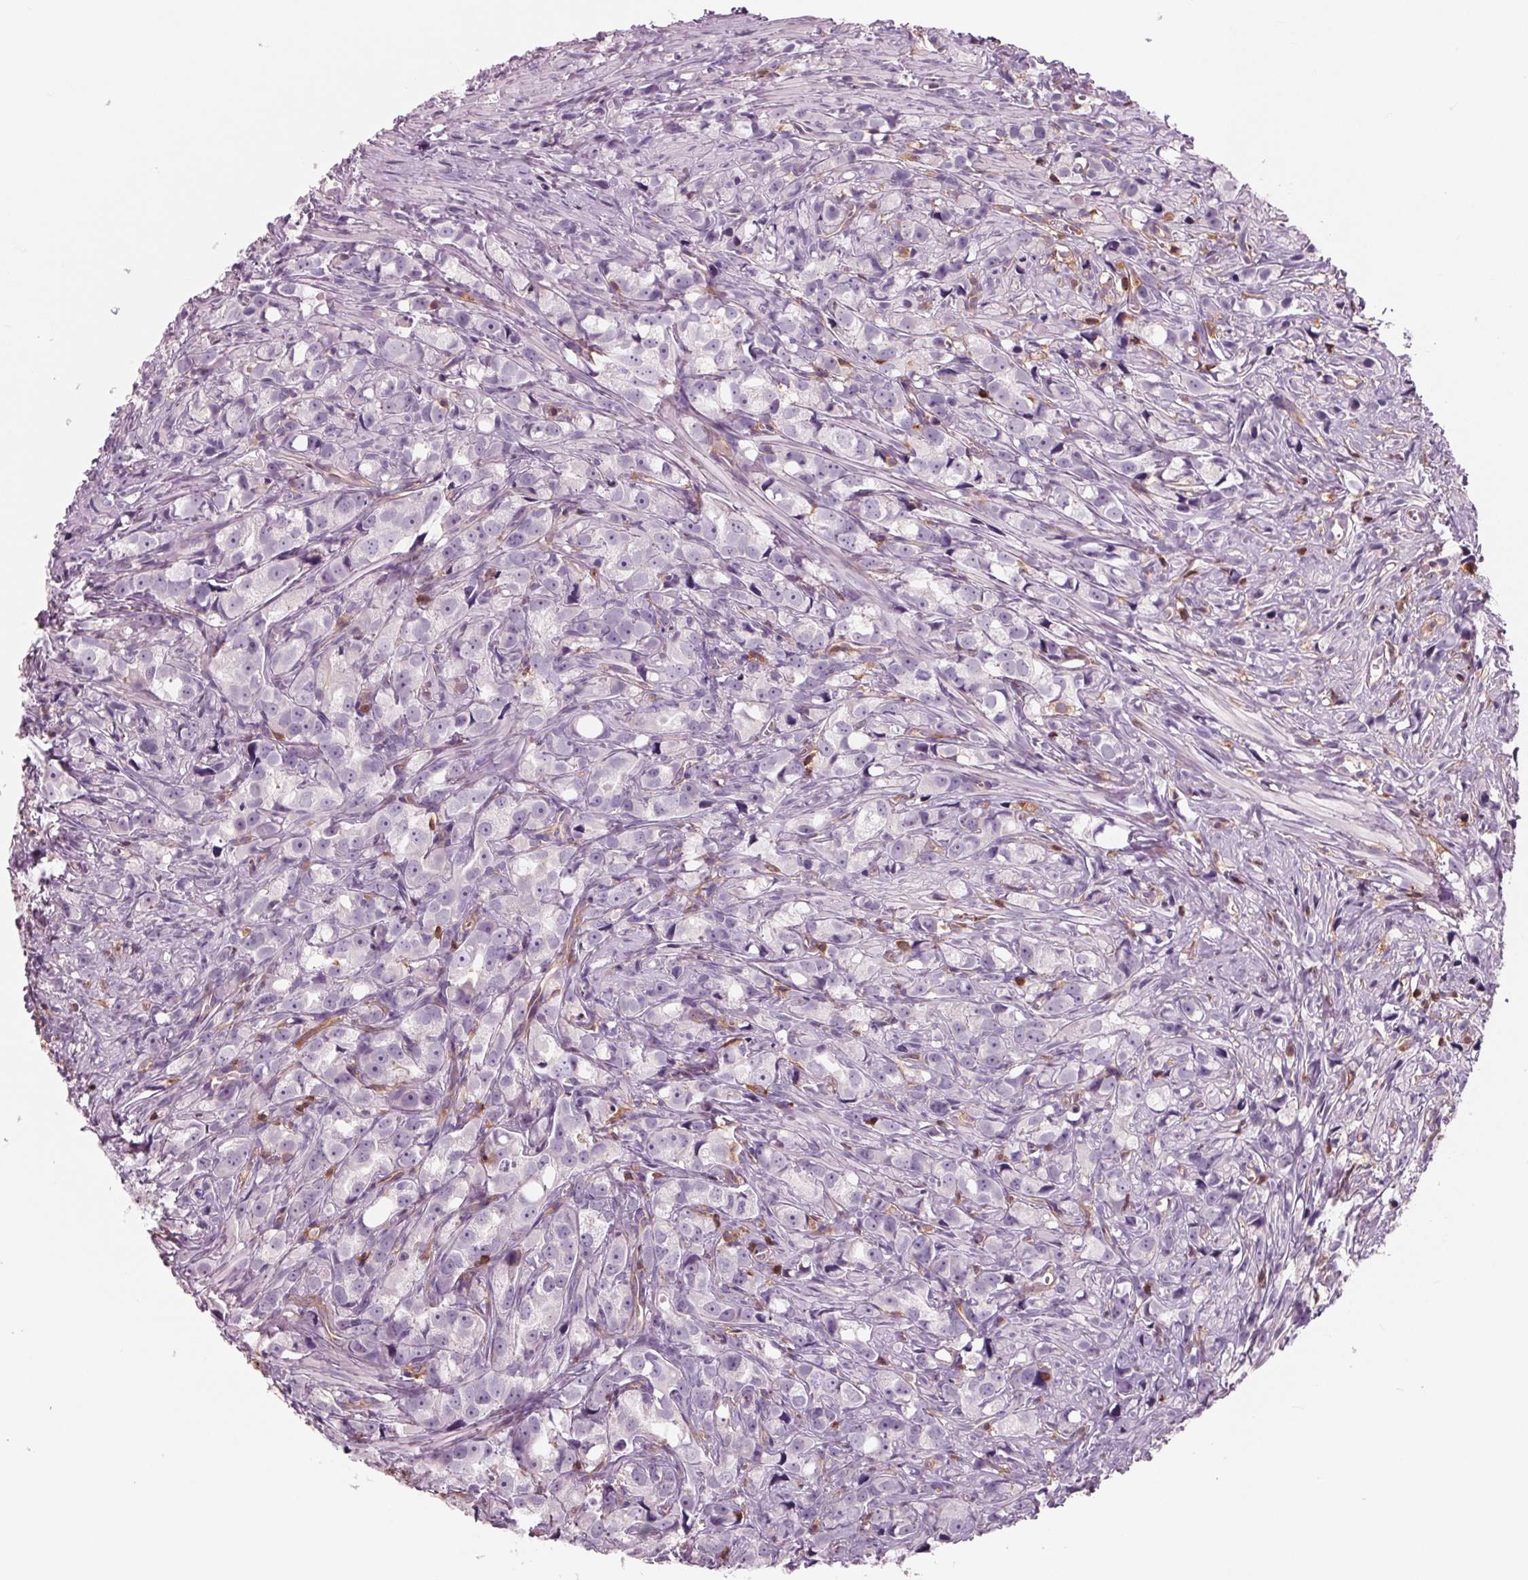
{"staining": {"intensity": "negative", "quantity": "none", "location": "none"}, "tissue": "prostate cancer", "cell_type": "Tumor cells", "image_type": "cancer", "snomed": [{"axis": "morphology", "description": "Adenocarcinoma, High grade"}, {"axis": "topography", "description": "Prostate"}], "caption": "DAB (3,3'-diaminobenzidine) immunohistochemical staining of human prostate adenocarcinoma (high-grade) shows no significant positivity in tumor cells.", "gene": "ARHGAP25", "patient": {"sex": "male", "age": 75}}